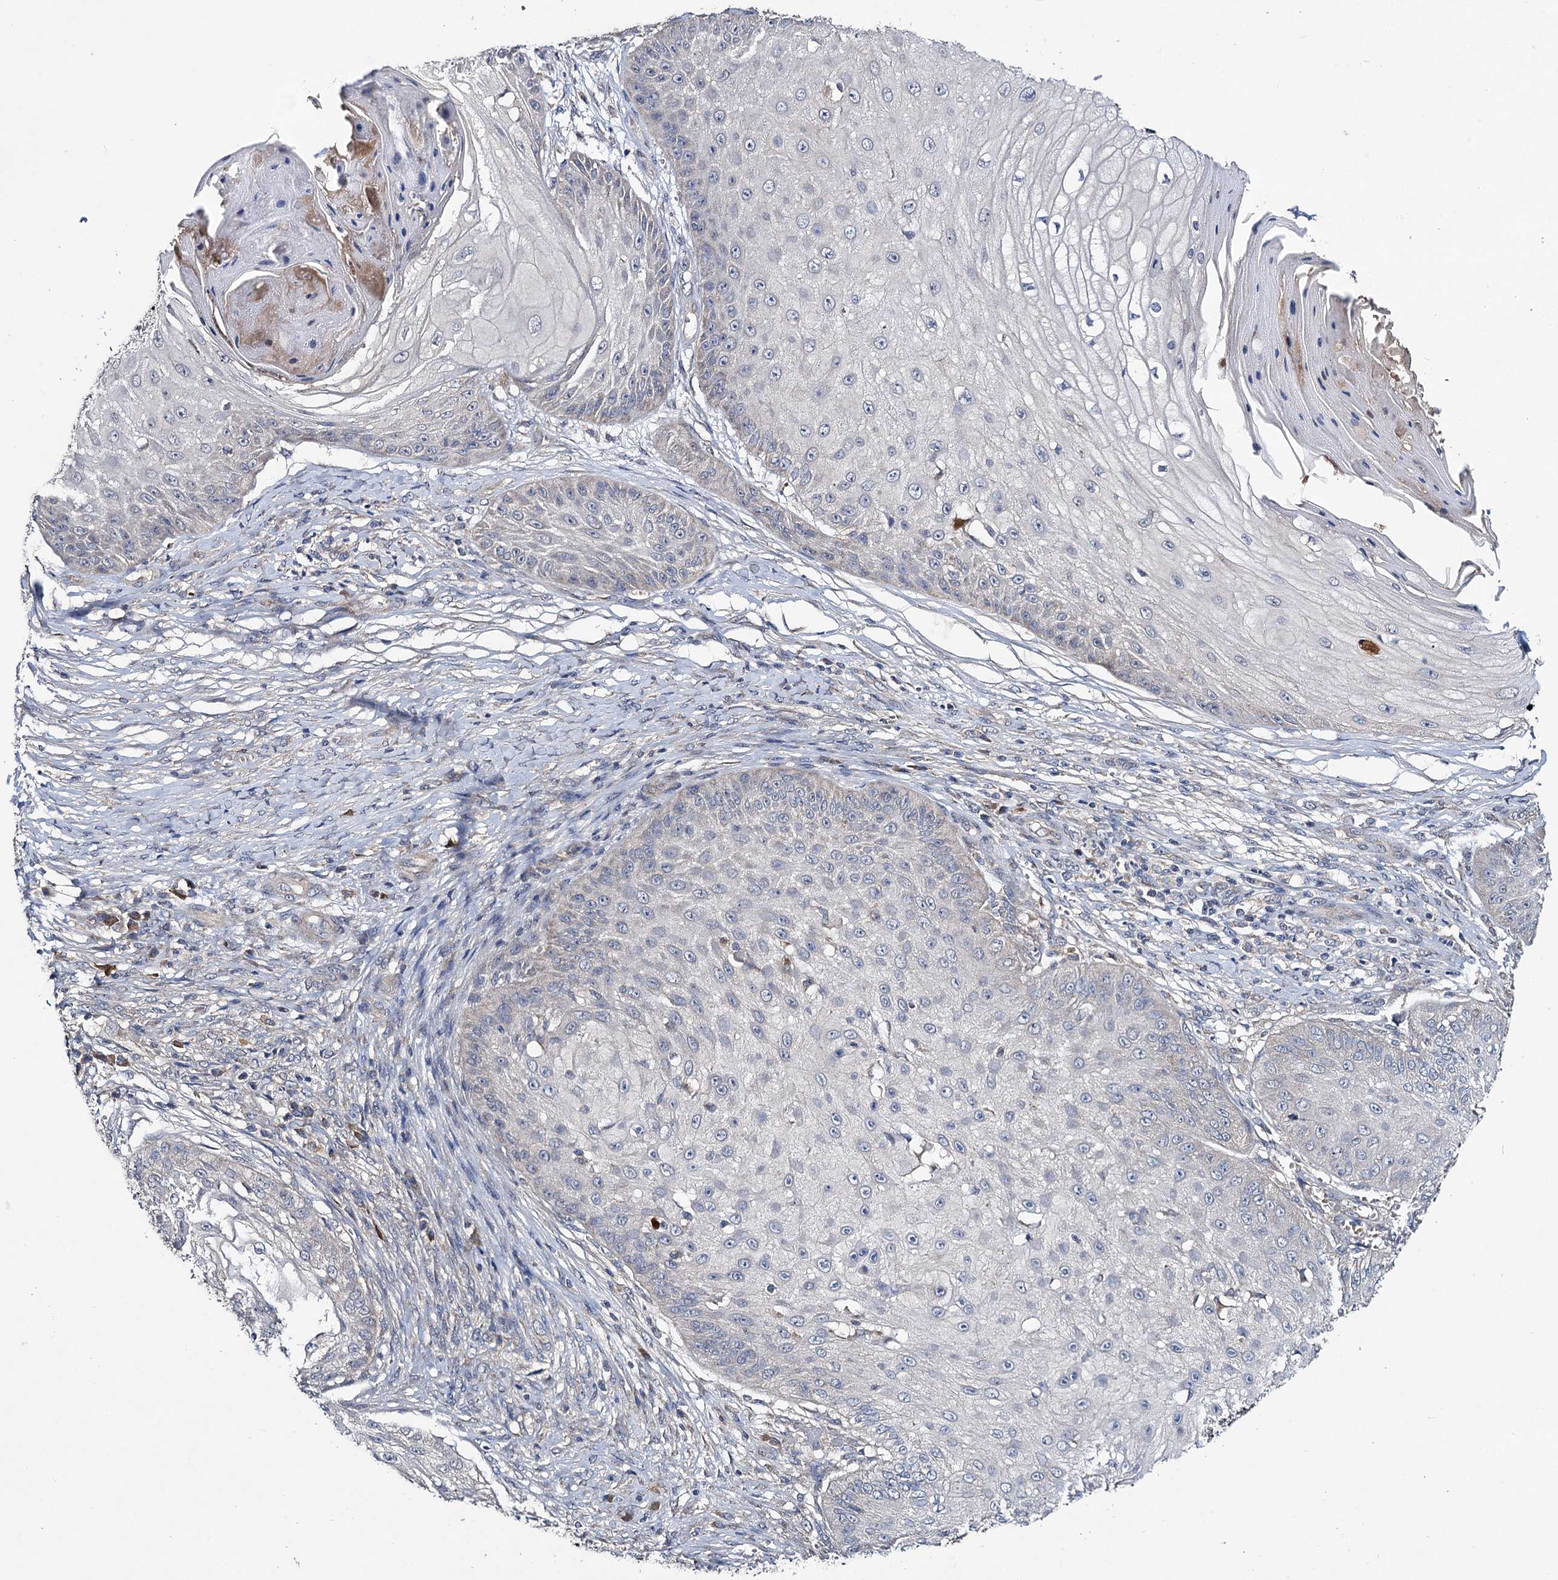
{"staining": {"intensity": "negative", "quantity": "none", "location": "none"}, "tissue": "skin cancer", "cell_type": "Tumor cells", "image_type": "cancer", "snomed": [{"axis": "morphology", "description": "Squamous cell carcinoma, NOS"}, {"axis": "topography", "description": "Skin"}], "caption": "Protein analysis of squamous cell carcinoma (skin) displays no significant expression in tumor cells.", "gene": "VPS37D", "patient": {"sex": "male", "age": 70}}